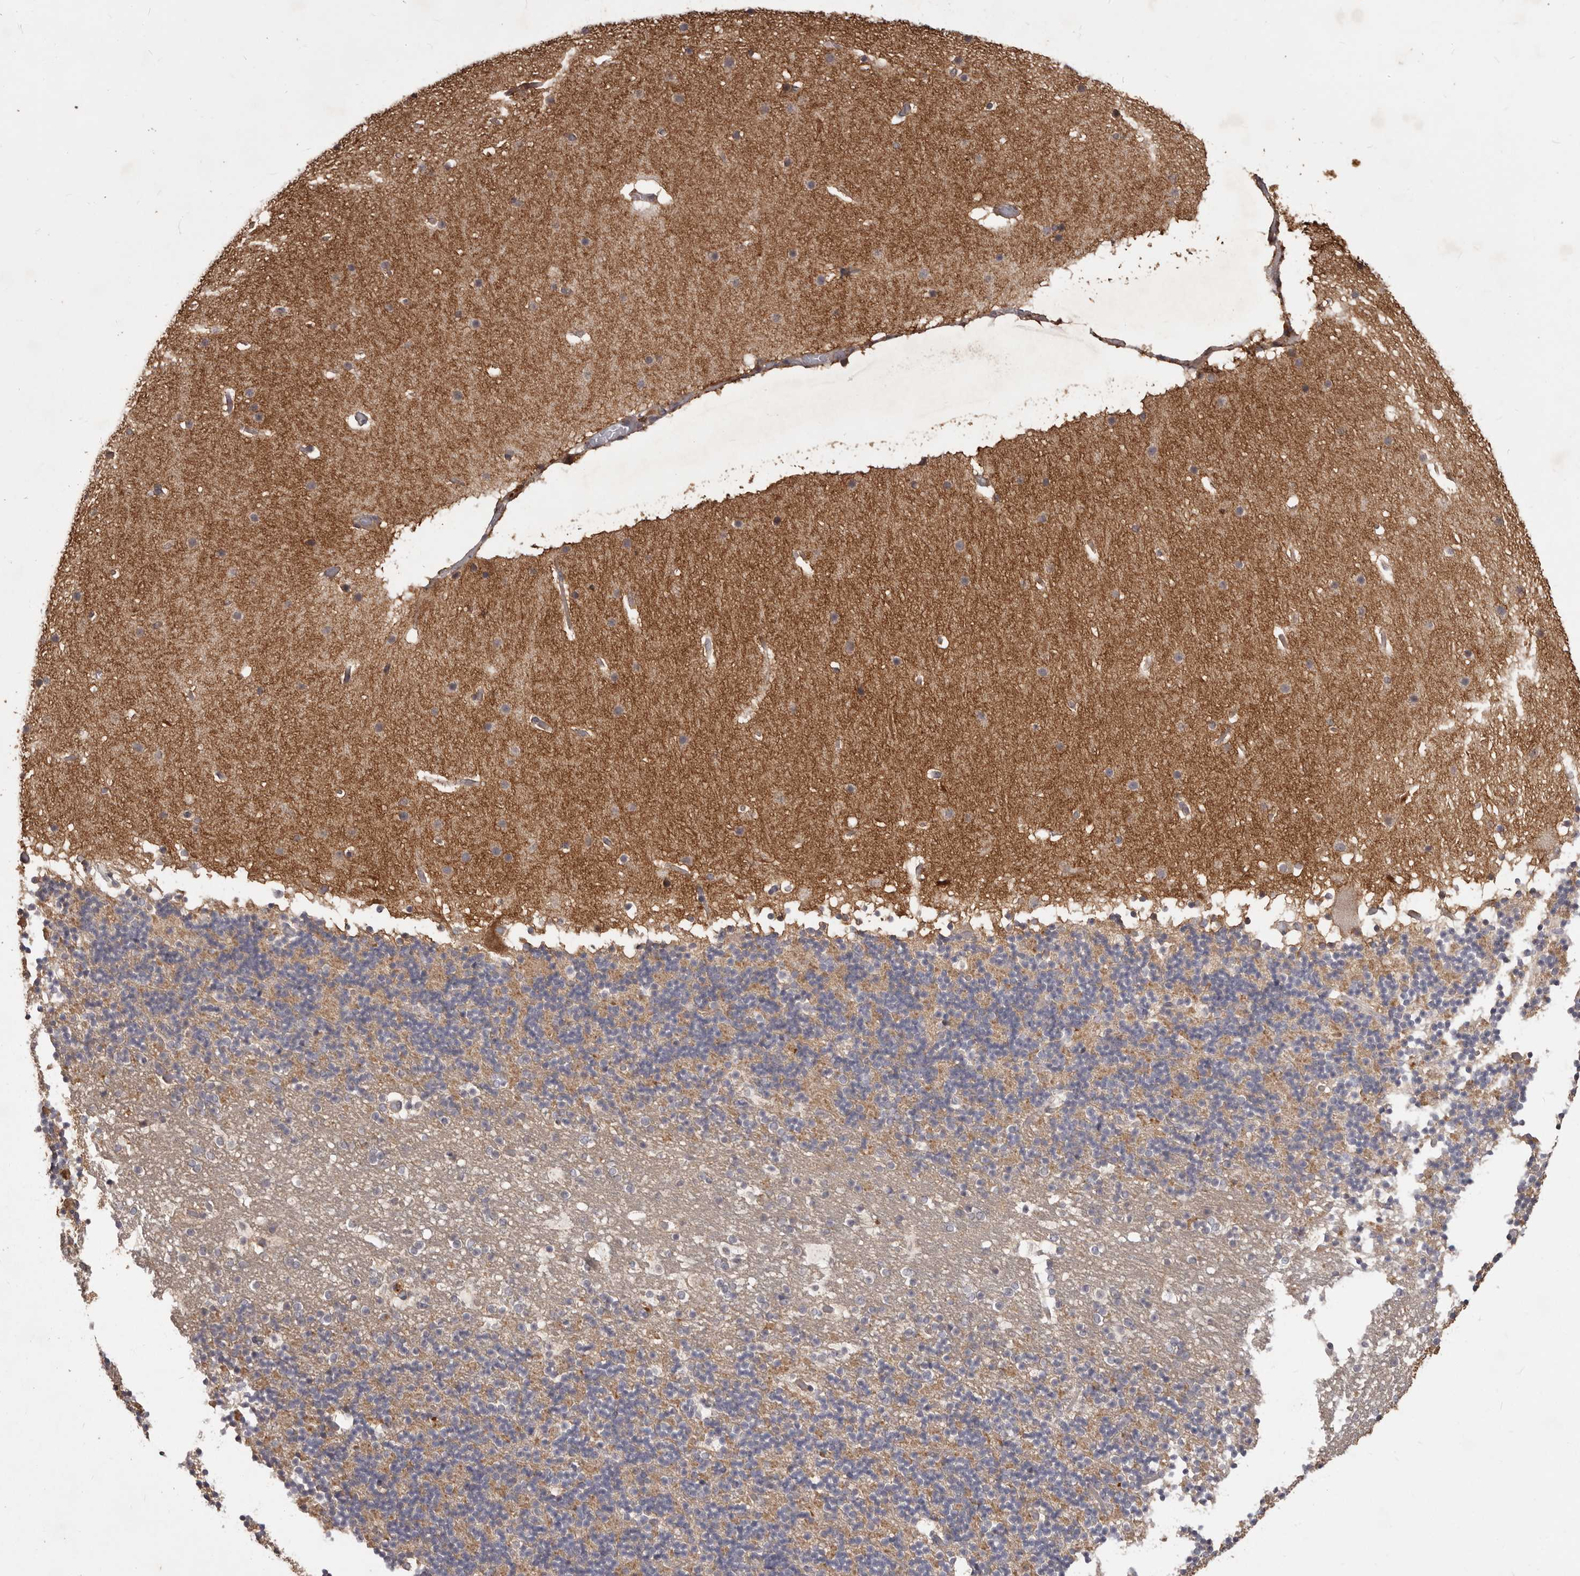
{"staining": {"intensity": "negative", "quantity": "none", "location": "none"}, "tissue": "cerebellum", "cell_type": "Cells in granular layer", "image_type": "normal", "snomed": [{"axis": "morphology", "description": "Normal tissue, NOS"}, {"axis": "topography", "description": "Cerebellum"}], "caption": "This image is of unremarkable cerebellum stained with IHC to label a protein in brown with the nuclei are counter-stained blue. There is no staining in cells in granular layer. (Stains: DAB IHC with hematoxylin counter stain, Microscopy: brightfield microscopy at high magnification).", "gene": "MTO1", "patient": {"sex": "male", "age": 57}}